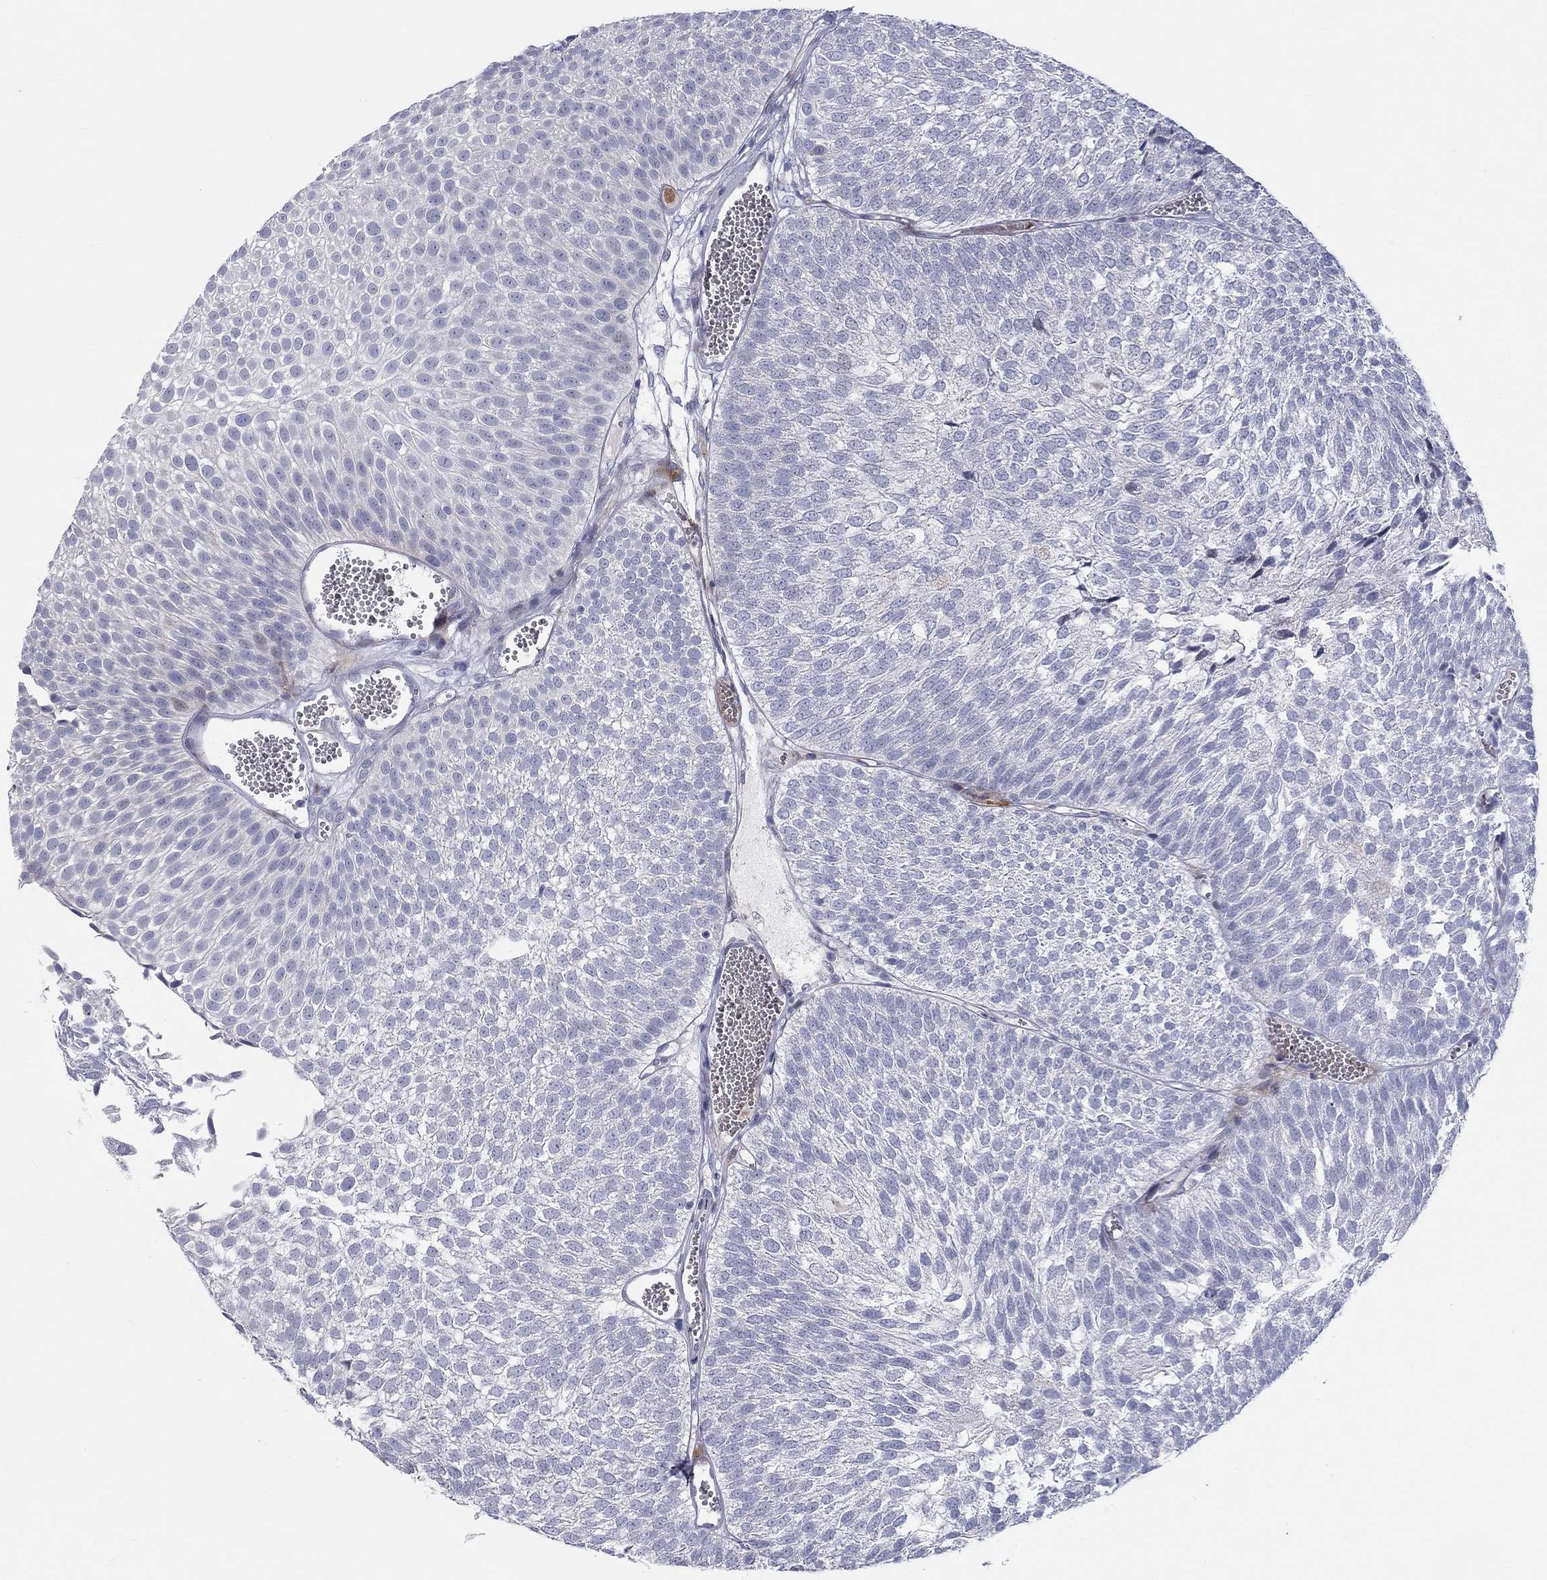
{"staining": {"intensity": "negative", "quantity": "none", "location": "none"}, "tissue": "urothelial cancer", "cell_type": "Tumor cells", "image_type": "cancer", "snomed": [{"axis": "morphology", "description": "Urothelial carcinoma, Low grade"}, {"axis": "topography", "description": "Urinary bladder"}], "caption": "DAB (3,3'-diaminobenzidine) immunohistochemical staining of human urothelial carcinoma (low-grade) exhibits no significant staining in tumor cells.", "gene": "ARHGAP36", "patient": {"sex": "male", "age": 52}}